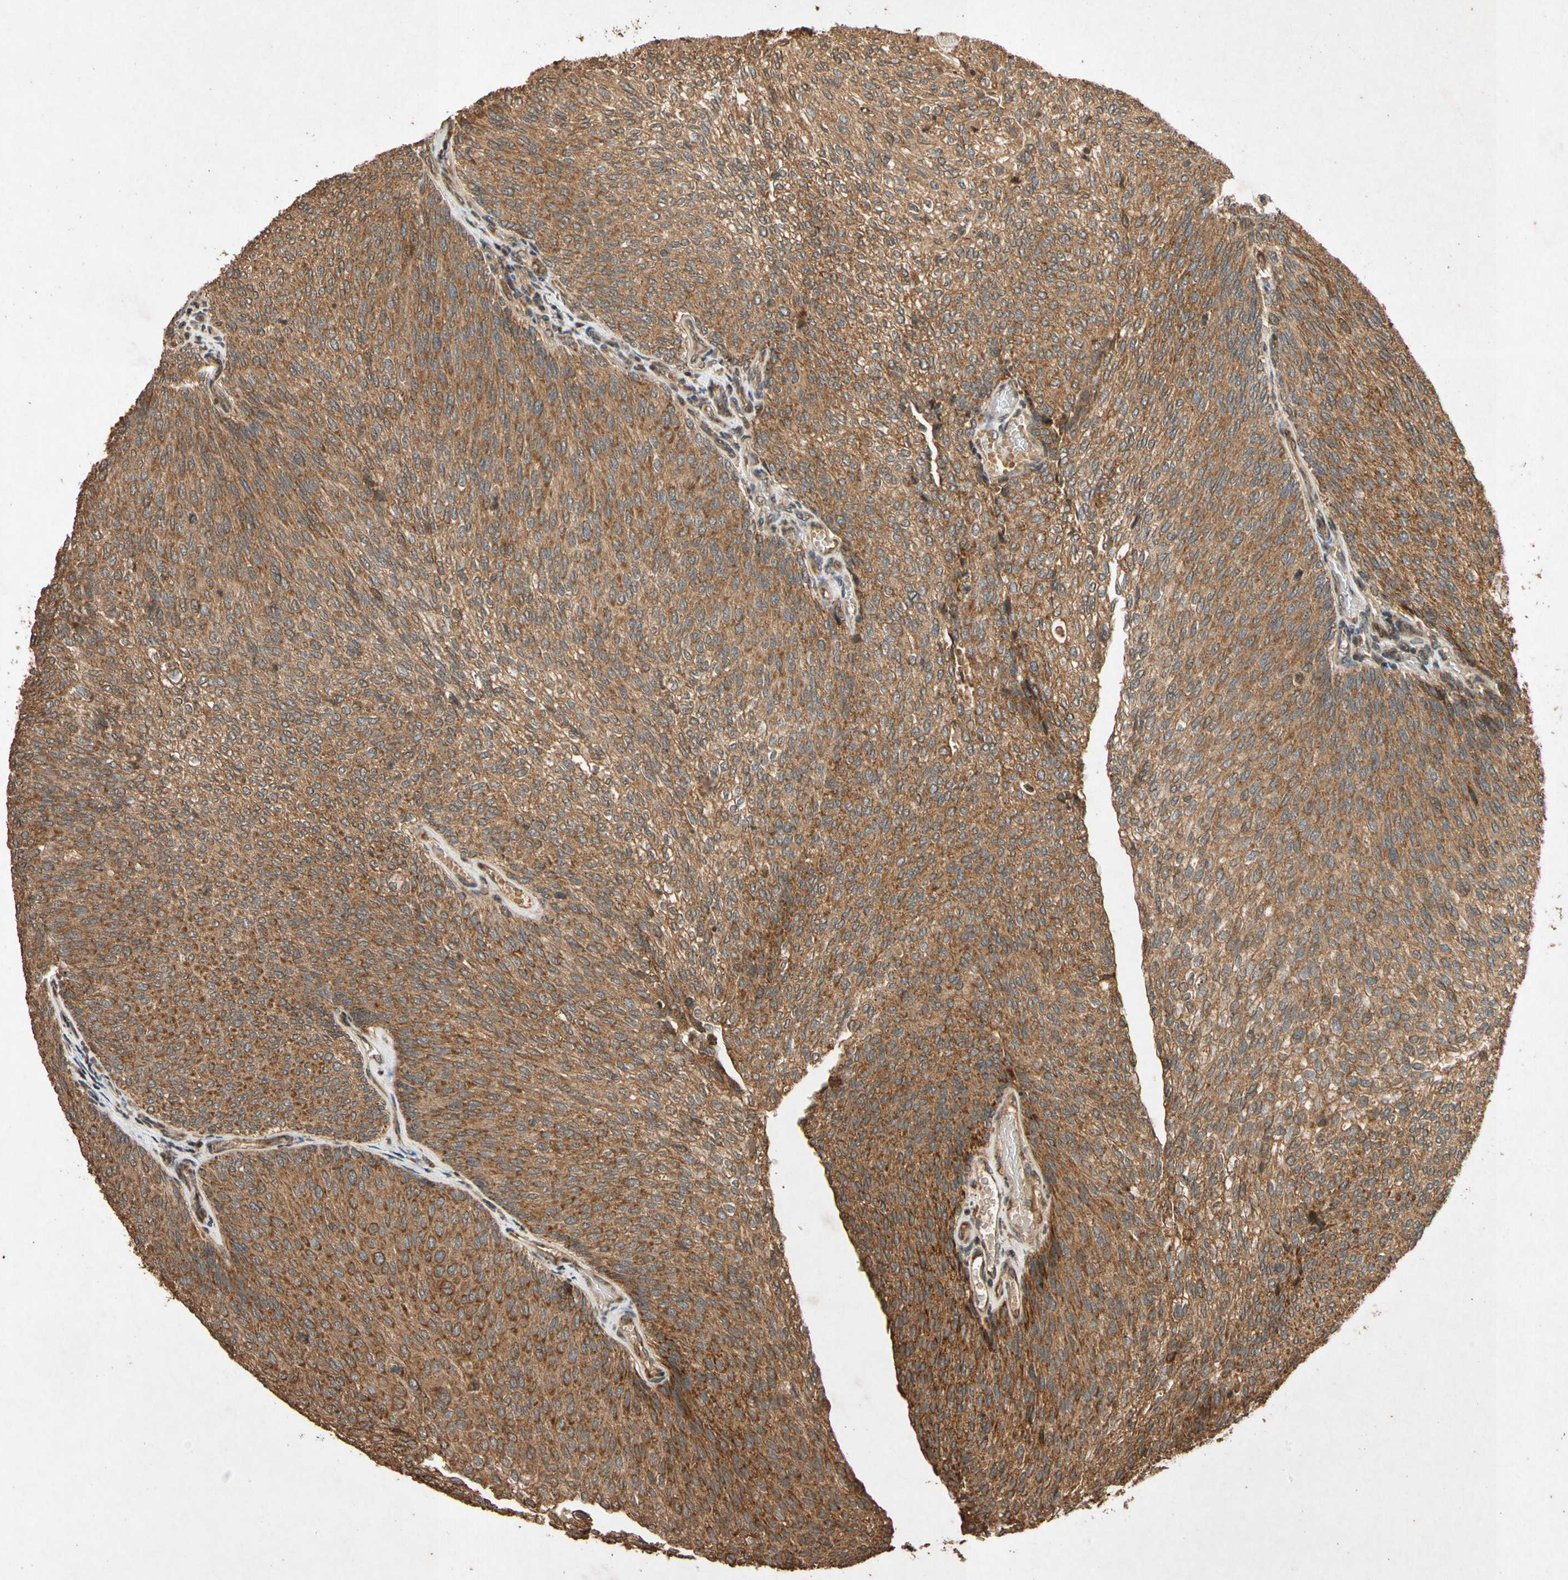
{"staining": {"intensity": "moderate", "quantity": ">75%", "location": "cytoplasmic/membranous"}, "tissue": "urothelial cancer", "cell_type": "Tumor cells", "image_type": "cancer", "snomed": [{"axis": "morphology", "description": "Urothelial carcinoma, Low grade"}, {"axis": "topography", "description": "Urinary bladder"}], "caption": "This photomicrograph shows low-grade urothelial carcinoma stained with immunohistochemistry to label a protein in brown. The cytoplasmic/membranous of tumor cells show moderate positivity for the protein. Nuclei are counter-stained blue.", "gene": "TXN2", "patient": {"sex": "female", "age": 79}}